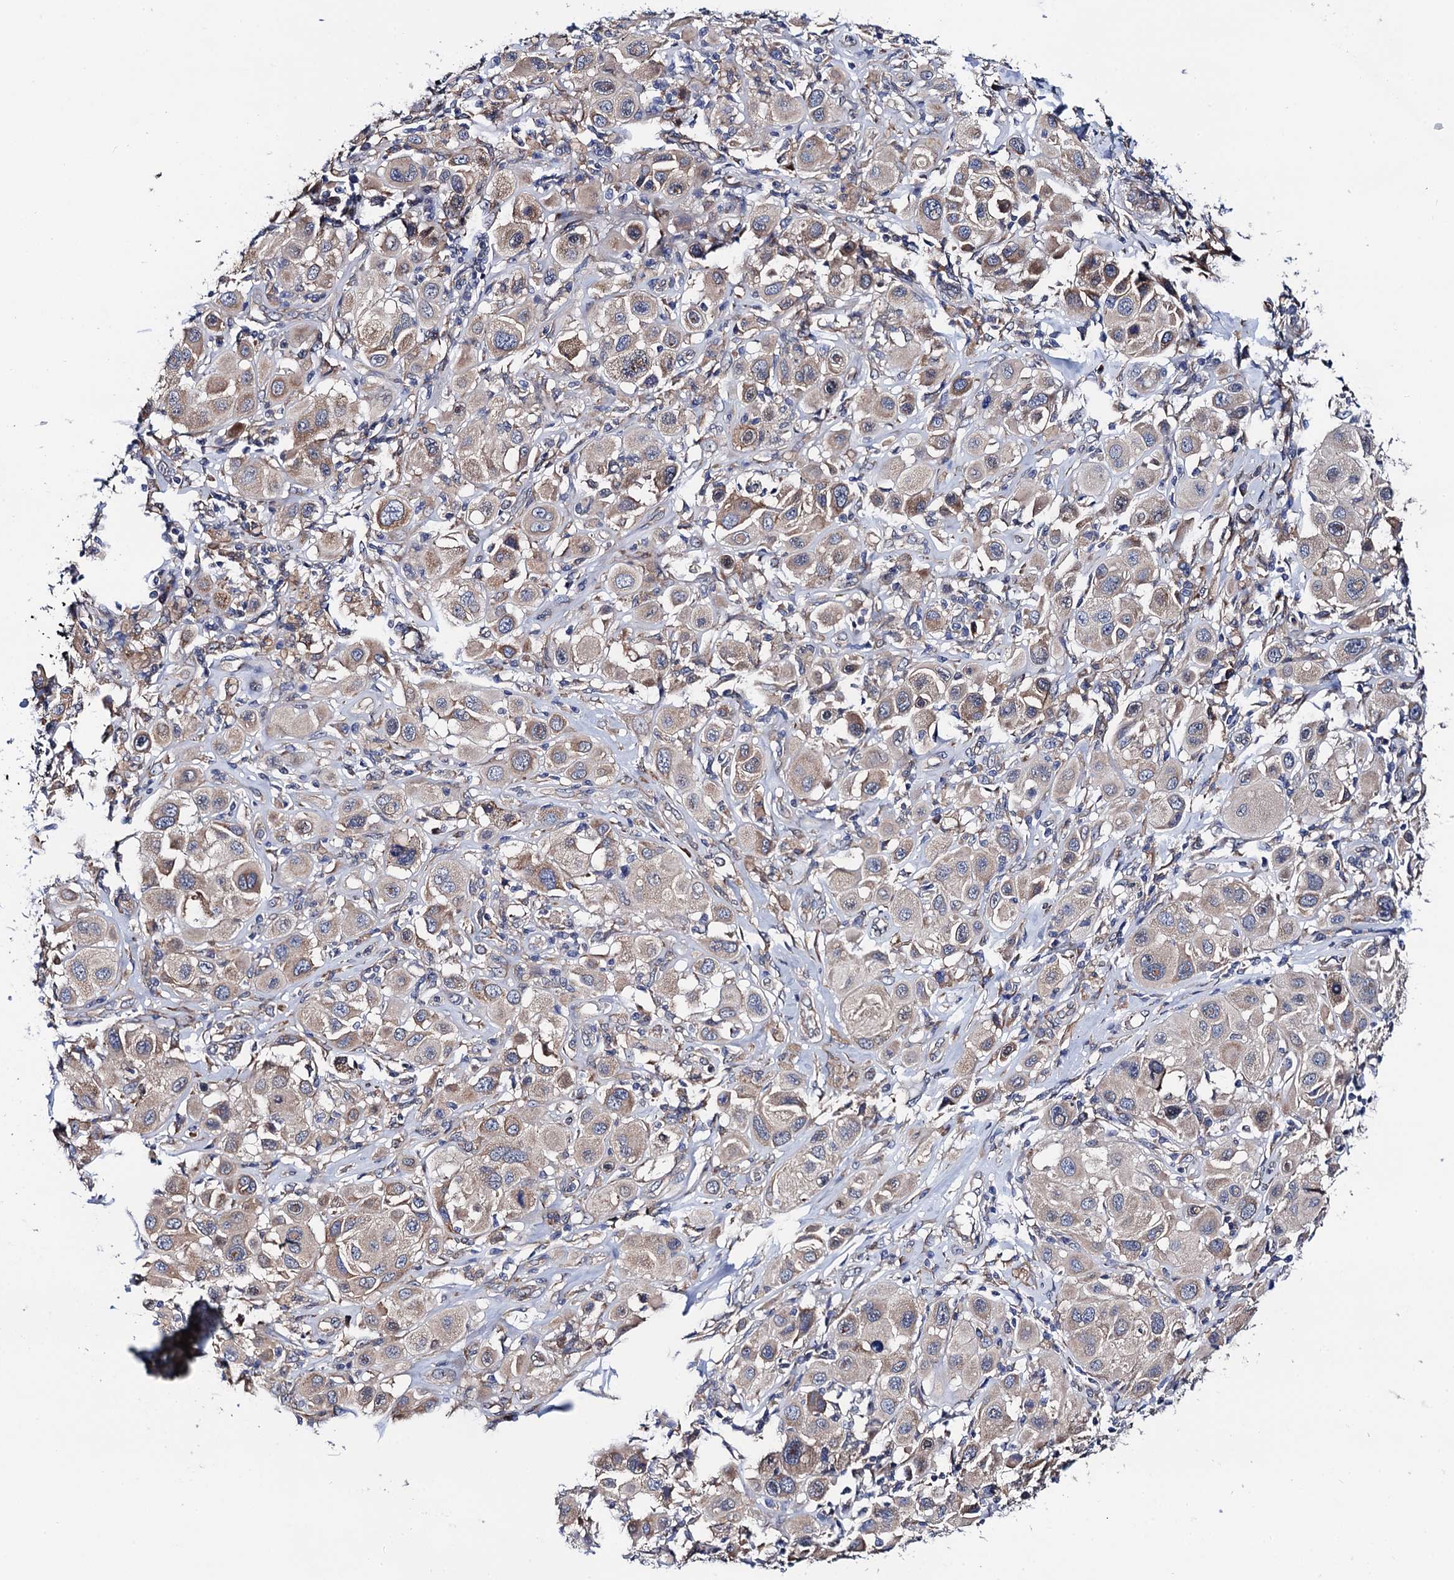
{"staining": {"intensity": "weak", "quantity": ">75%", "location": "cytoplasmic/membranous"}, "tissue": "melanoma", "cell_type": "Tumor cells", "image_type": "cancer", "snomed": [{"axis": "morphology", "description": "Malignant melanoma, Metastatic site"}, {"axis": "topography", "description": "Skin"}], "caption": "Human melanoma stained with a protein marker reveals weak staining in tumor cells.", "gene": "PGLS", "patient": {"sex": "male", "age": 41}}